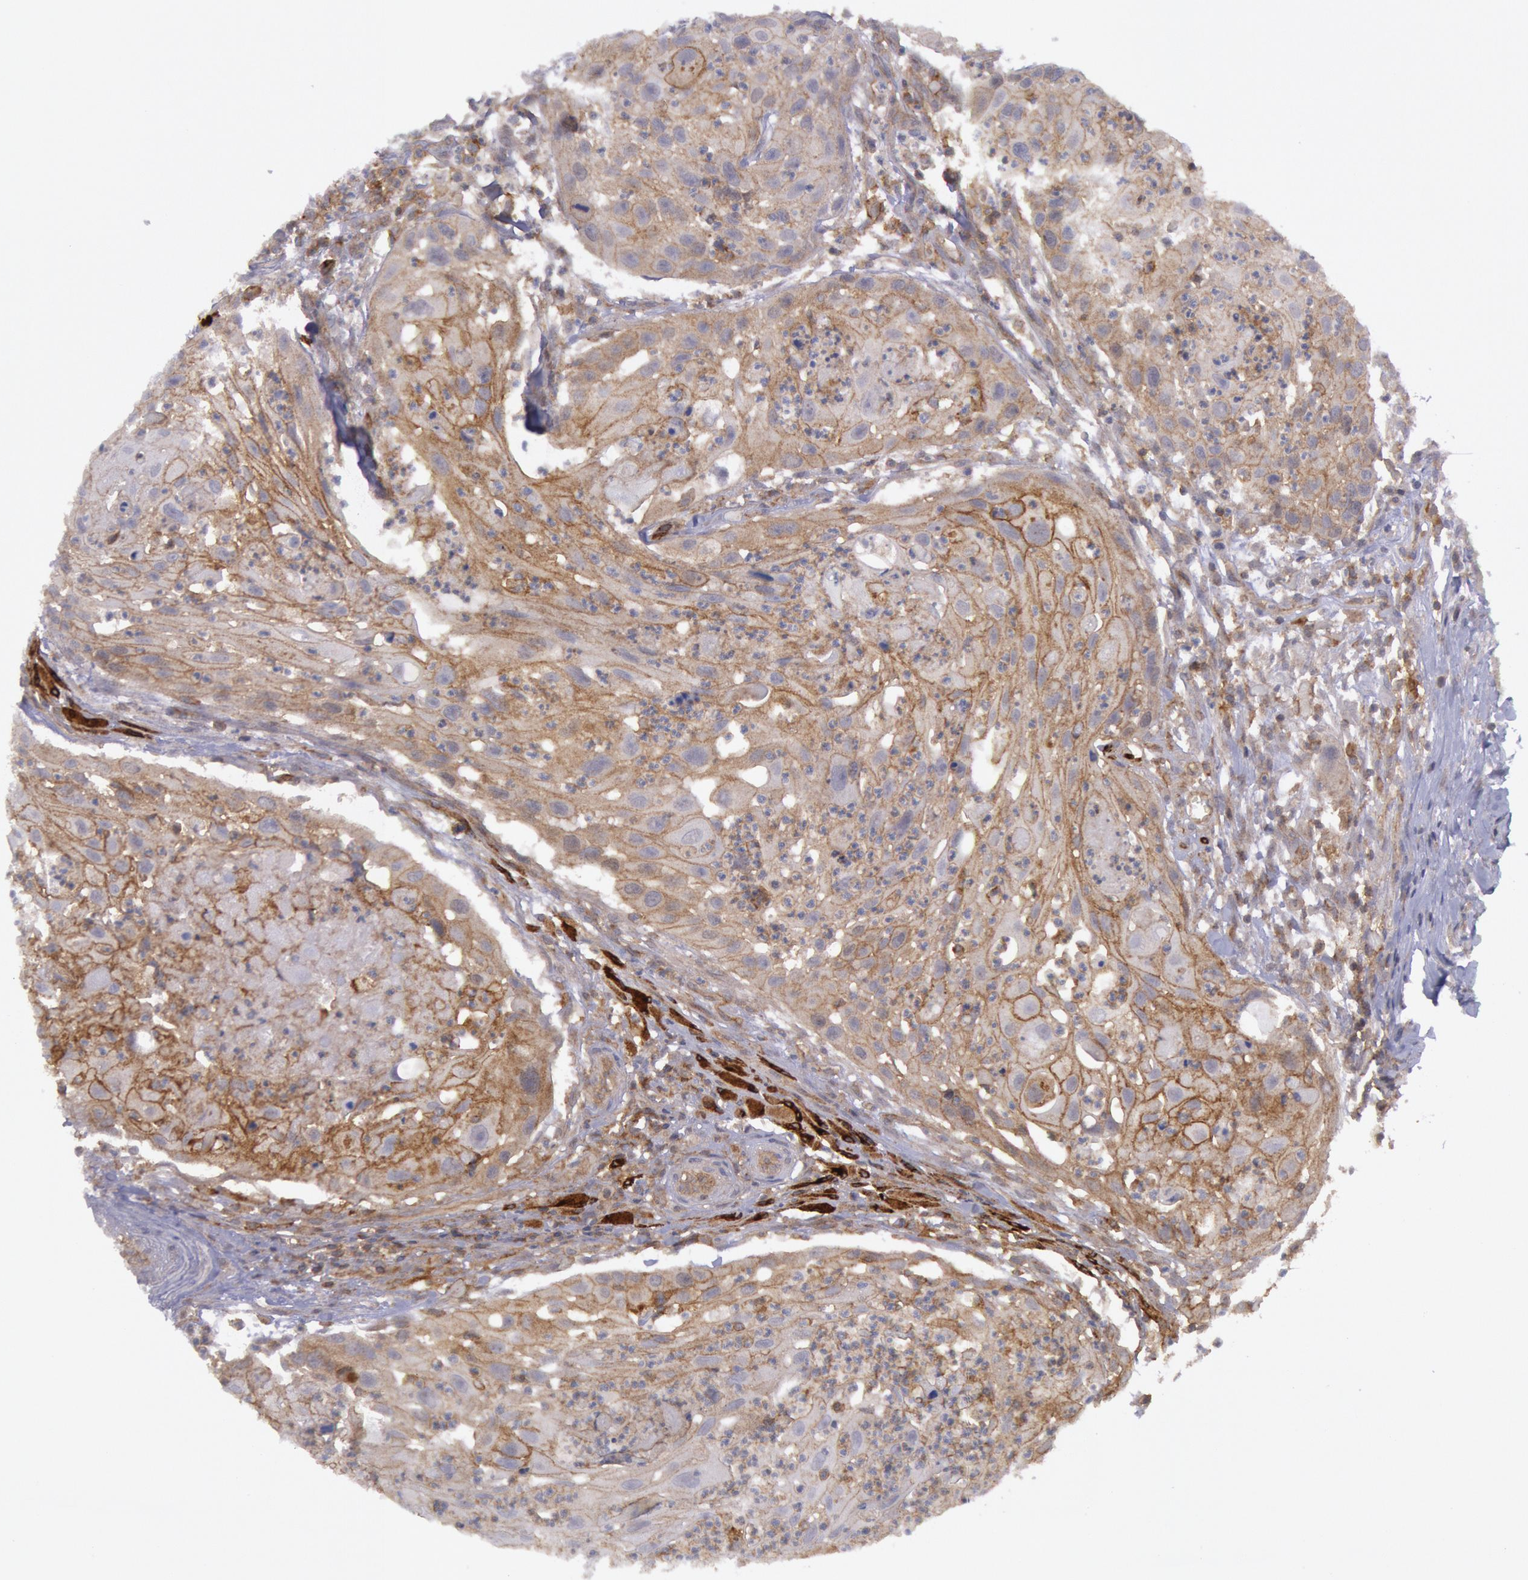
{"staining": {"intensity": "moderate", "quantity": "25%-75%", "location": "cytoplasmic/membranous"}, "tissue": "head and neck cancer", "cell_type": "Tumor cells", "image_type": "cancer", "snomed": [{"axis": "morphology", "description": "Squamous cell carcinoma, NOS"}, {"axis": "topography", "description": "Head-Neck"}], "caption": "Immunohistochemistry of human squamous cell carcinoma (head and neck) displays medium levels of moderate cytoplasmic/membranous positivity in approximately 25%-75% of tumor cells.", "gene": "STX4", "patient": {"sex": "male", "age": 64}}